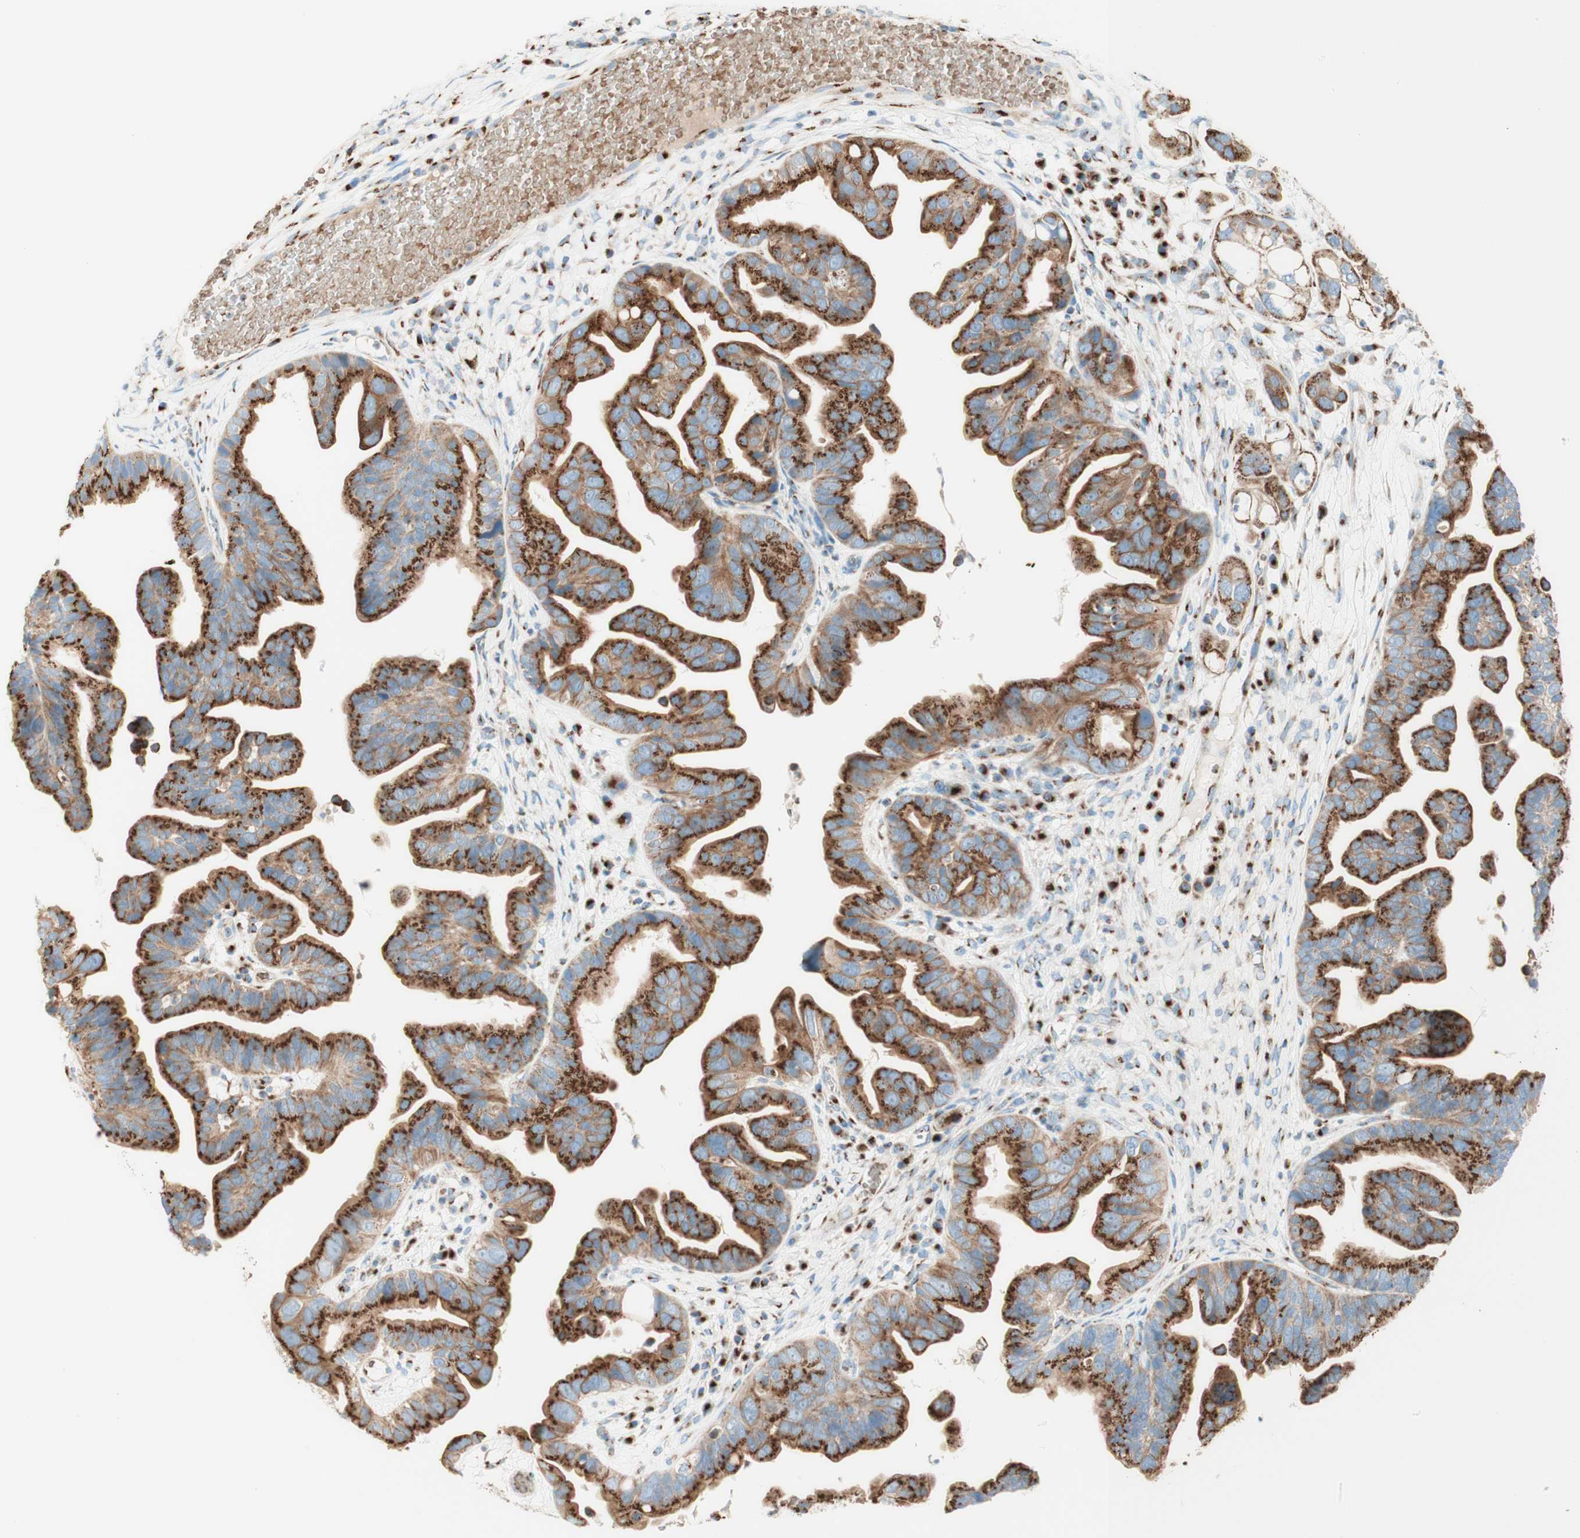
{"staining": {"intensity": "strong", "quantity": ">75%", "location": "cytoplasmic/membranous"}, "tissue": "ovarian cancer", "cell_type": "Tumor cells", "image_type": "cancer", "snomed": [{"axis": "morphology", "description": "Cystadenocarcinoma, serous, NOS"}, {"axis": "topography", "description": "Ovary"}], "caption": "Strong cytoplasmic/membranous expression is seen in about >75% of tumor cells in ovarian cancer (serous cystadenocarcinoma).", "gene": "GOLGB1", "patient": {"sex": "female", "age": 56}}